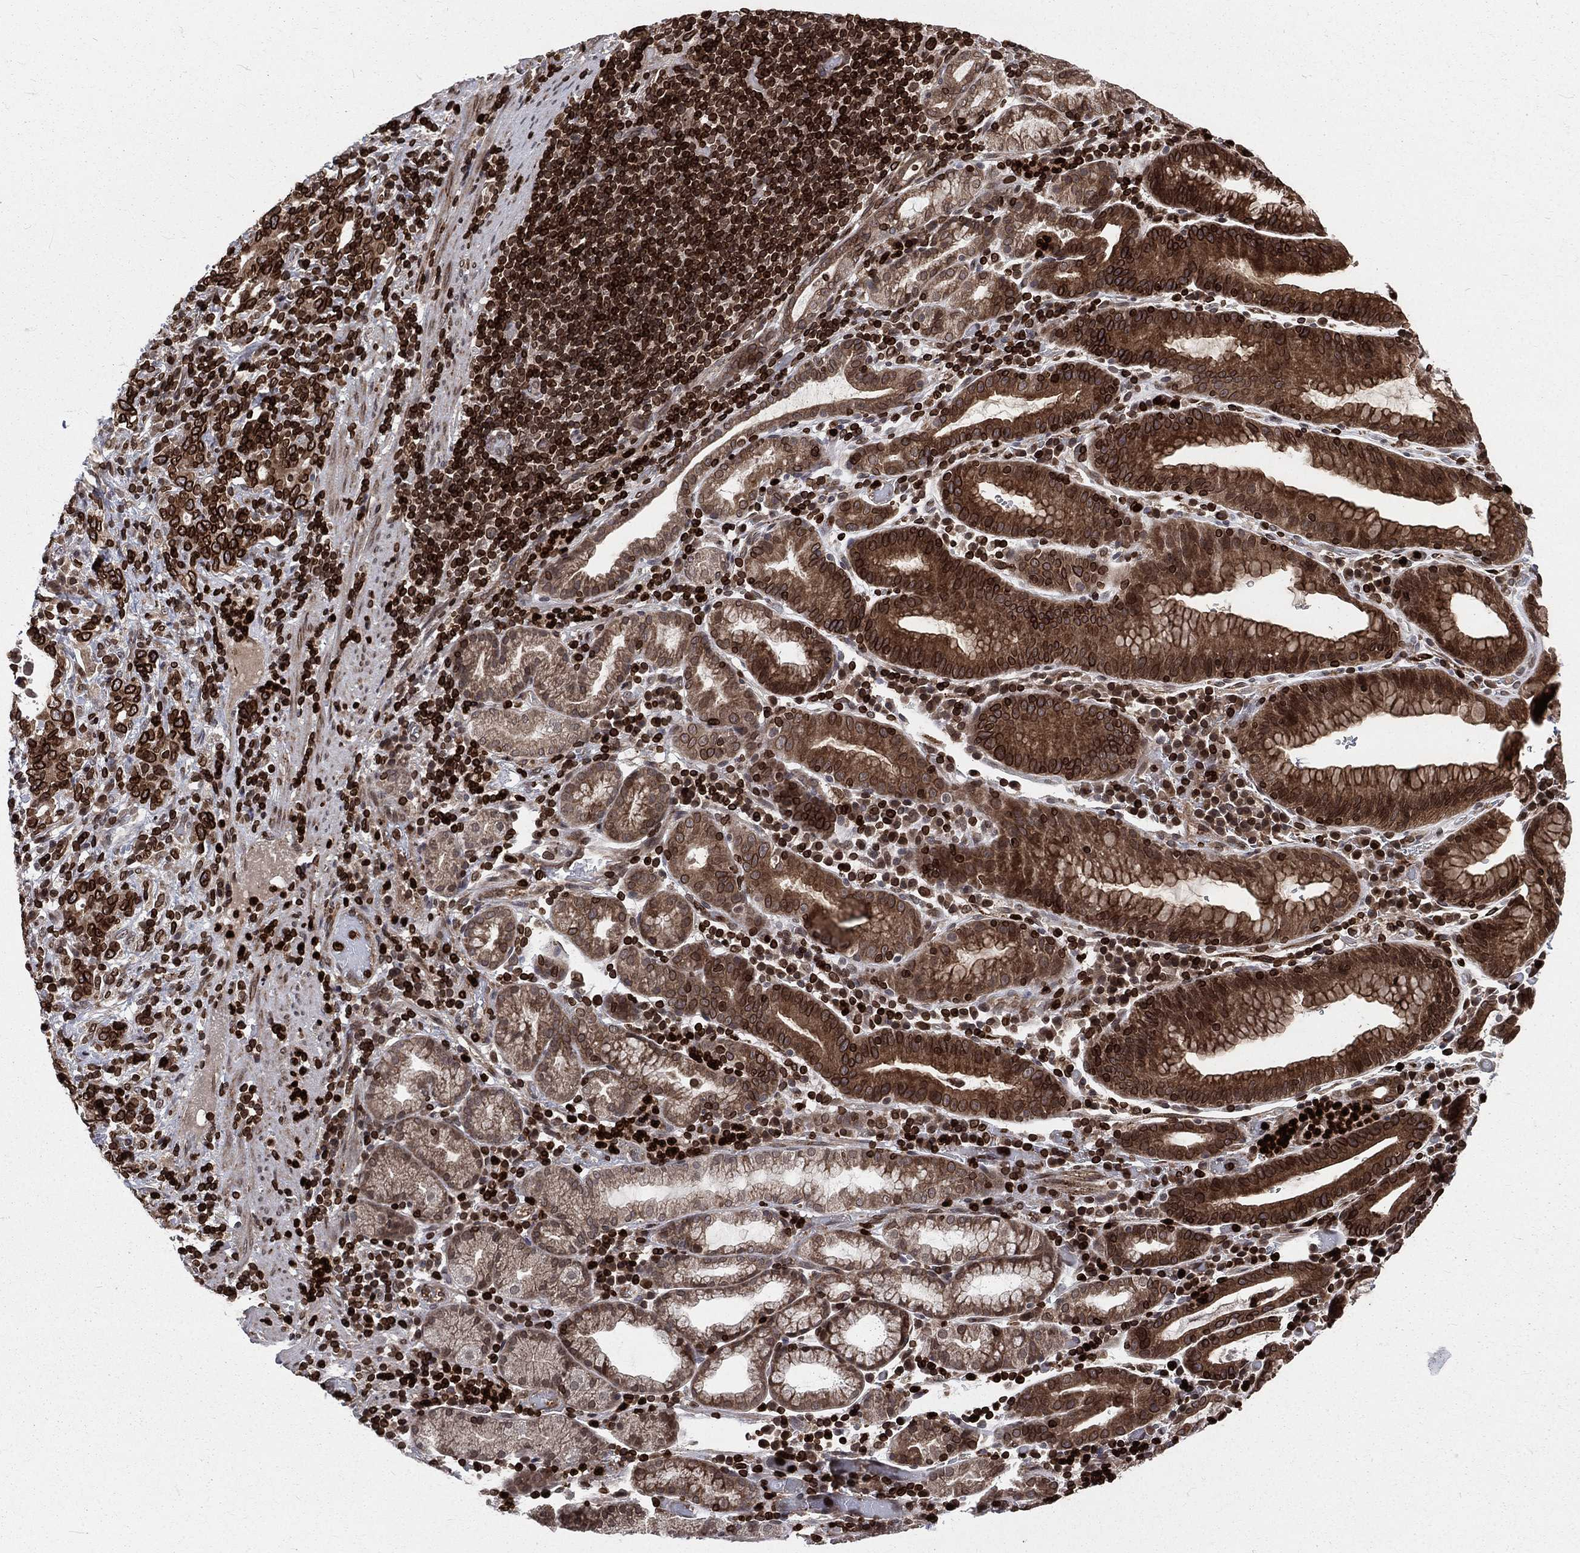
{"staining": {"intensity": "strong", "quantity": ">75%", "location": "cytoplasmic/membranous,nuclear"}, "tissue": "stomach cancer", "cell_type": "Tumor cells", "image_type": "cancer", "snomed": [{"axis": "morphology", "description": "Adenocarcinoma, NOS"}, {"axis": "topography", "description": "Stomach"}], "caption": "Immunohistochemistry (DAB) staining of human stomach adenocarcinoma shows strong cytoplasmic/membranous and nuclear protein expression in about >75% of tumor cells.", "gene": "LBR", "patient": {"sex": "male", "age": 79}}